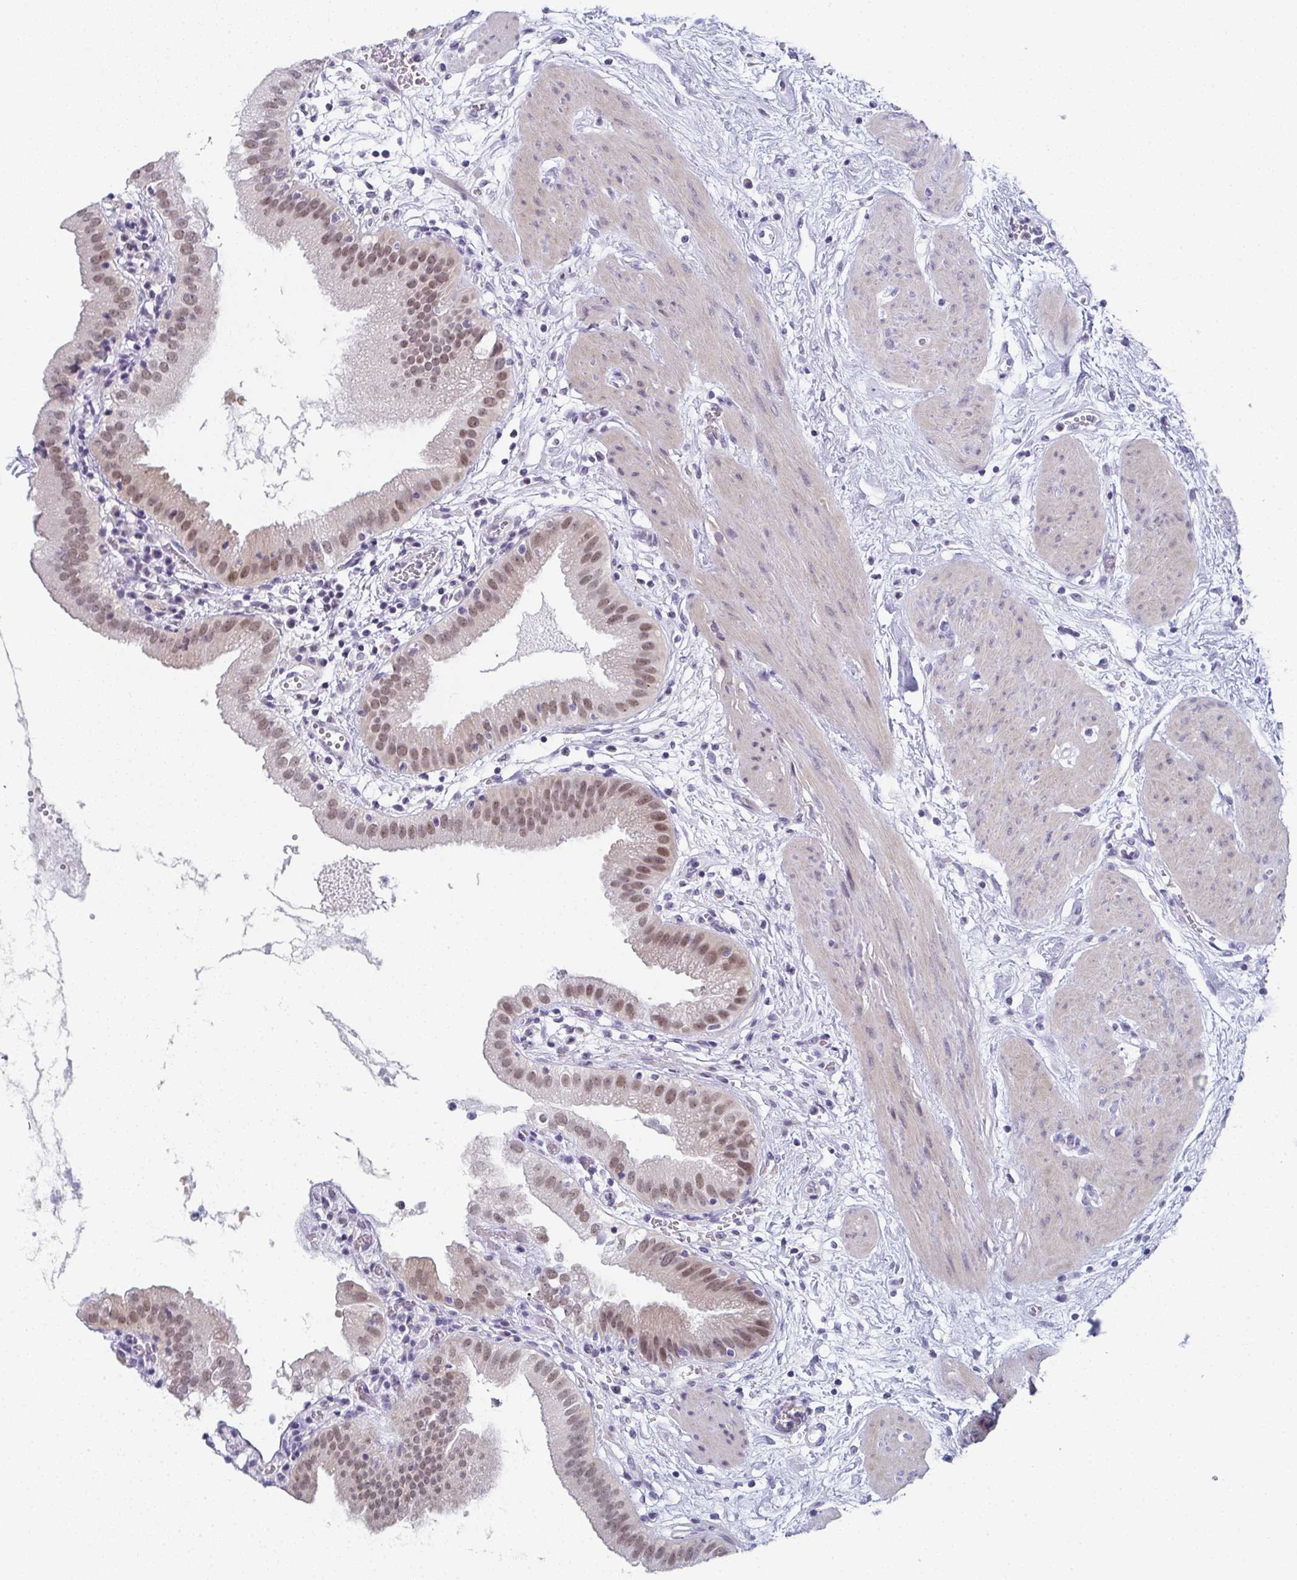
{"staining": {"intensity": "moderate", "quantity": ">75%", "location": "nuclear"}, "tissue": "gallbladder", "cell_type": "Glandular cells", "image_type": "normal", "snomed": [{"axis": "morphology", "description": "Normal tissue, NOS"}, {"axis": "topography", "description": "Gallbladder"}], "caption": "Protein expression analysis of unremarkable gallbladder displays moderate nuclear expression in about >75% of glandular cells.", "gene": "PYCR3", "patient": {"sex": "female", "age": 65}}